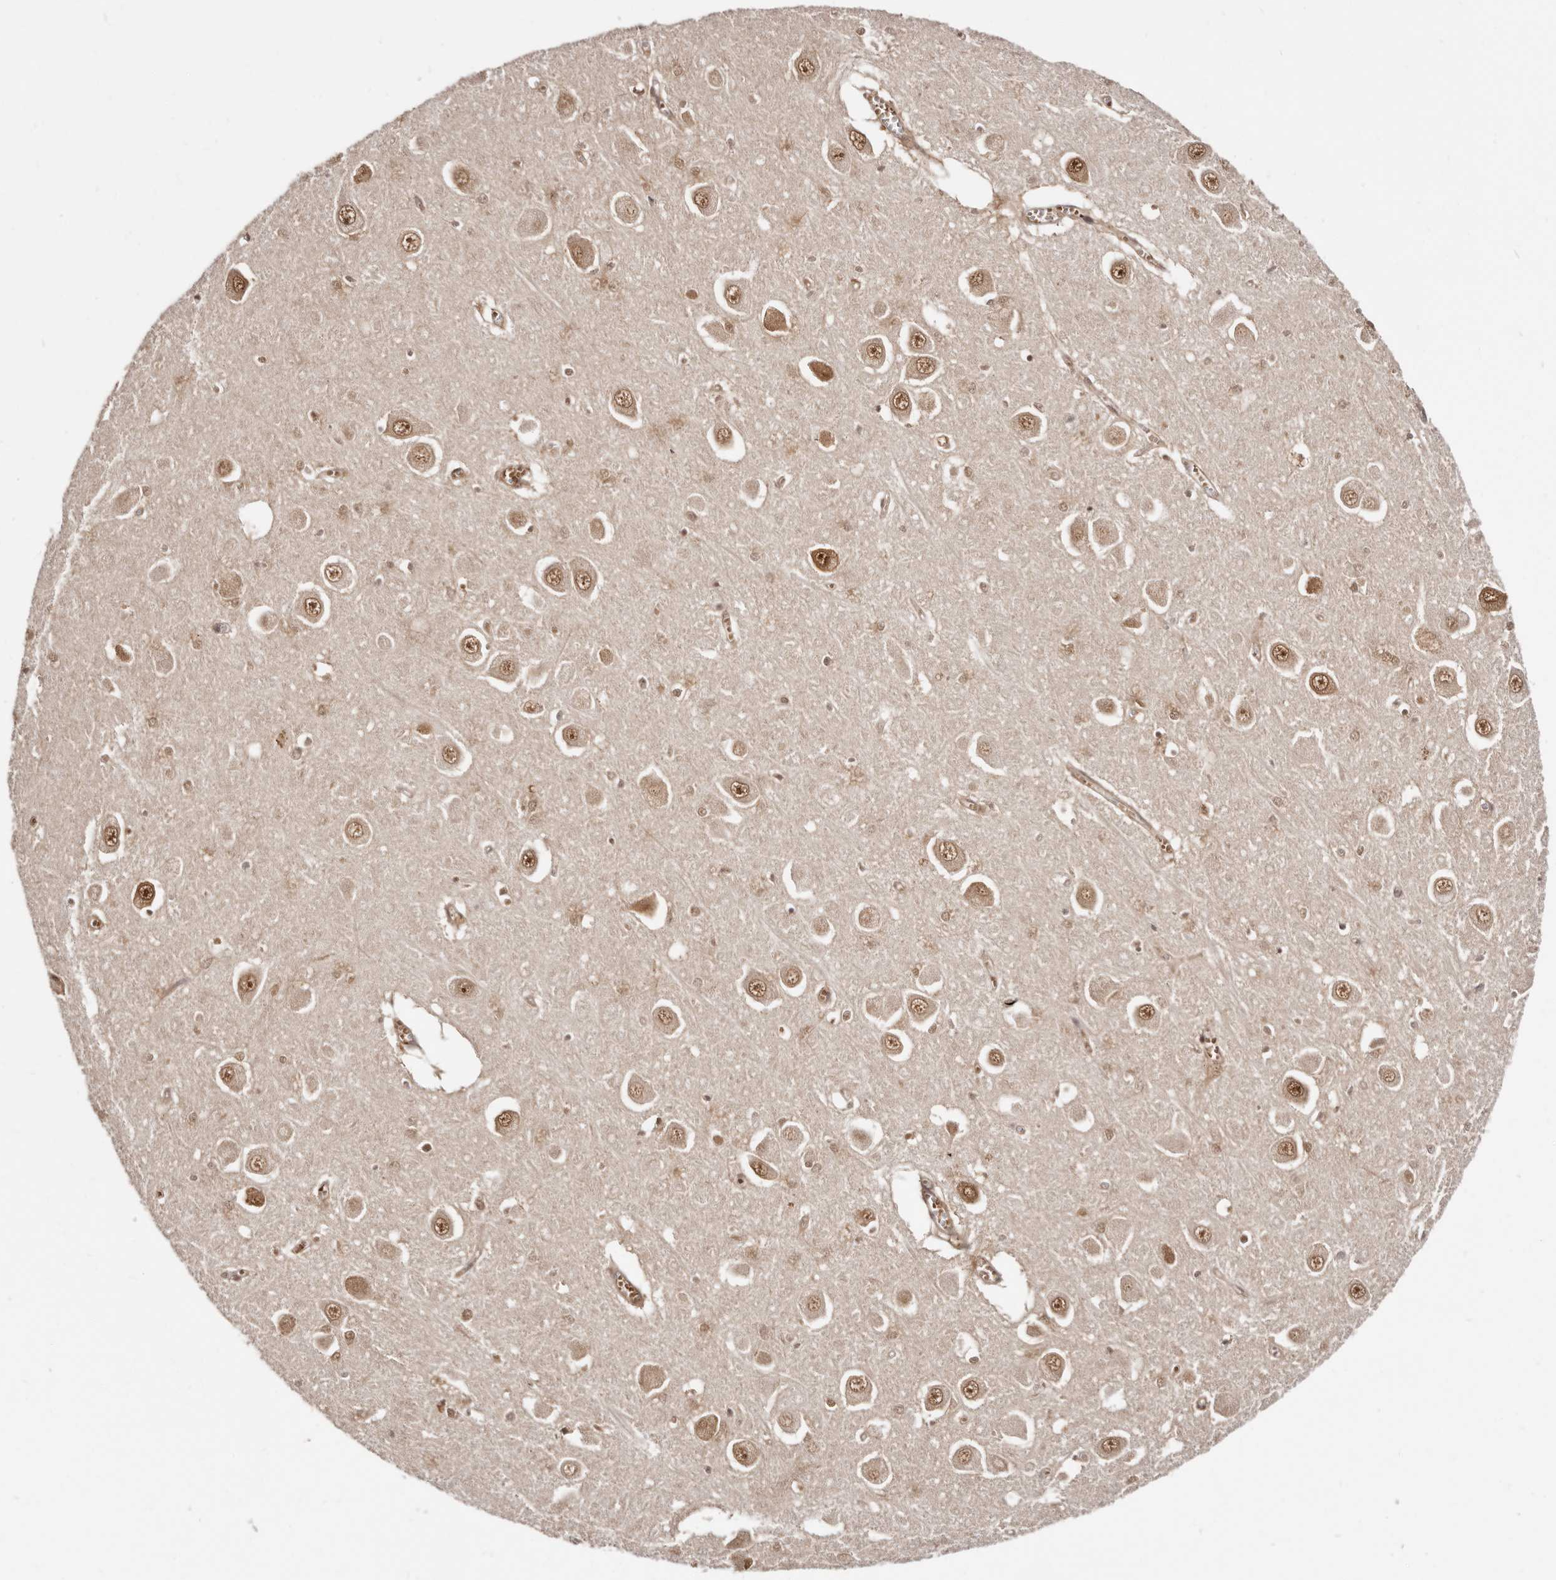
{"staining": {"intensity": "moderate", "quantity": ">75%", "location": "nuclear"}, "tissue": "hippocampus", "cell_type": "Glial cells", "image_type": "normal", "snomed": [{"axis": "morphology", "description": "Normal tissue, NOS"}, {"axis": "topography", "description": "Hippocampus"}], "caption": "Immunohistochemistry photomicrograph of unremarkable human hippocampus stained for a protein (brown), which demonstrates medium levels of moderate nuclear expression in about >75% of glial cells.", "gene": "MED8", "patient": {"sex": "male", "age": 70}}